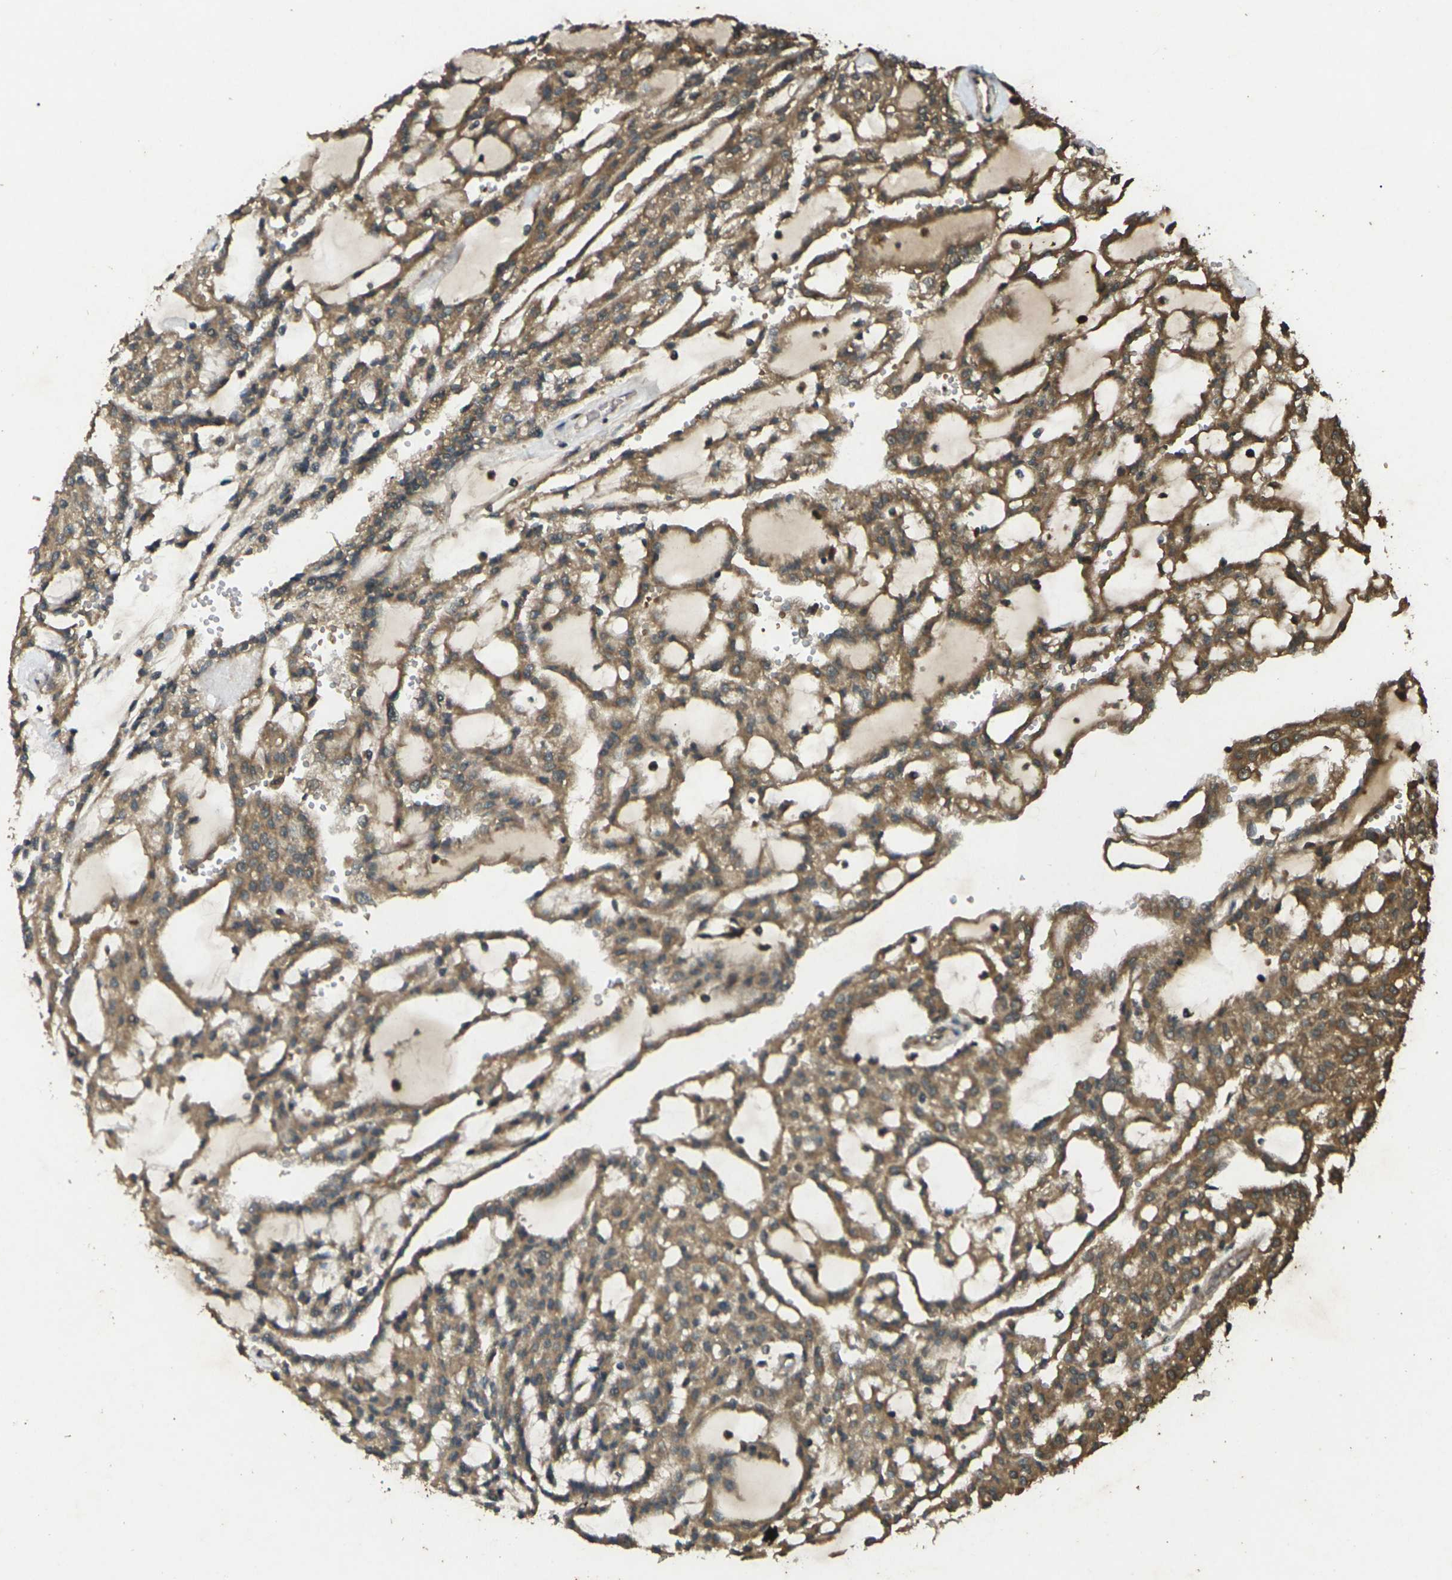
{"staining": {"intensity": "moderate", "quantity": ">75%", "location": "cytoplasmic/membranous"}, "tissue": "renal cancer", "cell_type": "Tumor cells", "image_type": "cancer", "snomed": [{"axis": "morphology", "description": "Adenocarcinoma, NOS"}, {"axis": "topography", "description": "Kidney"}], "caption": "Moderate cytoplasmic/membranous expression is appreciated in about >75% of tumor cells in adenocarcinoma (renal). Immunohistochemistry (ihc) stains the protein of interest in brown and the nuclei are stained blue.", "gene": "TAP1", "patient": {"sex": "male", "age": 63}}